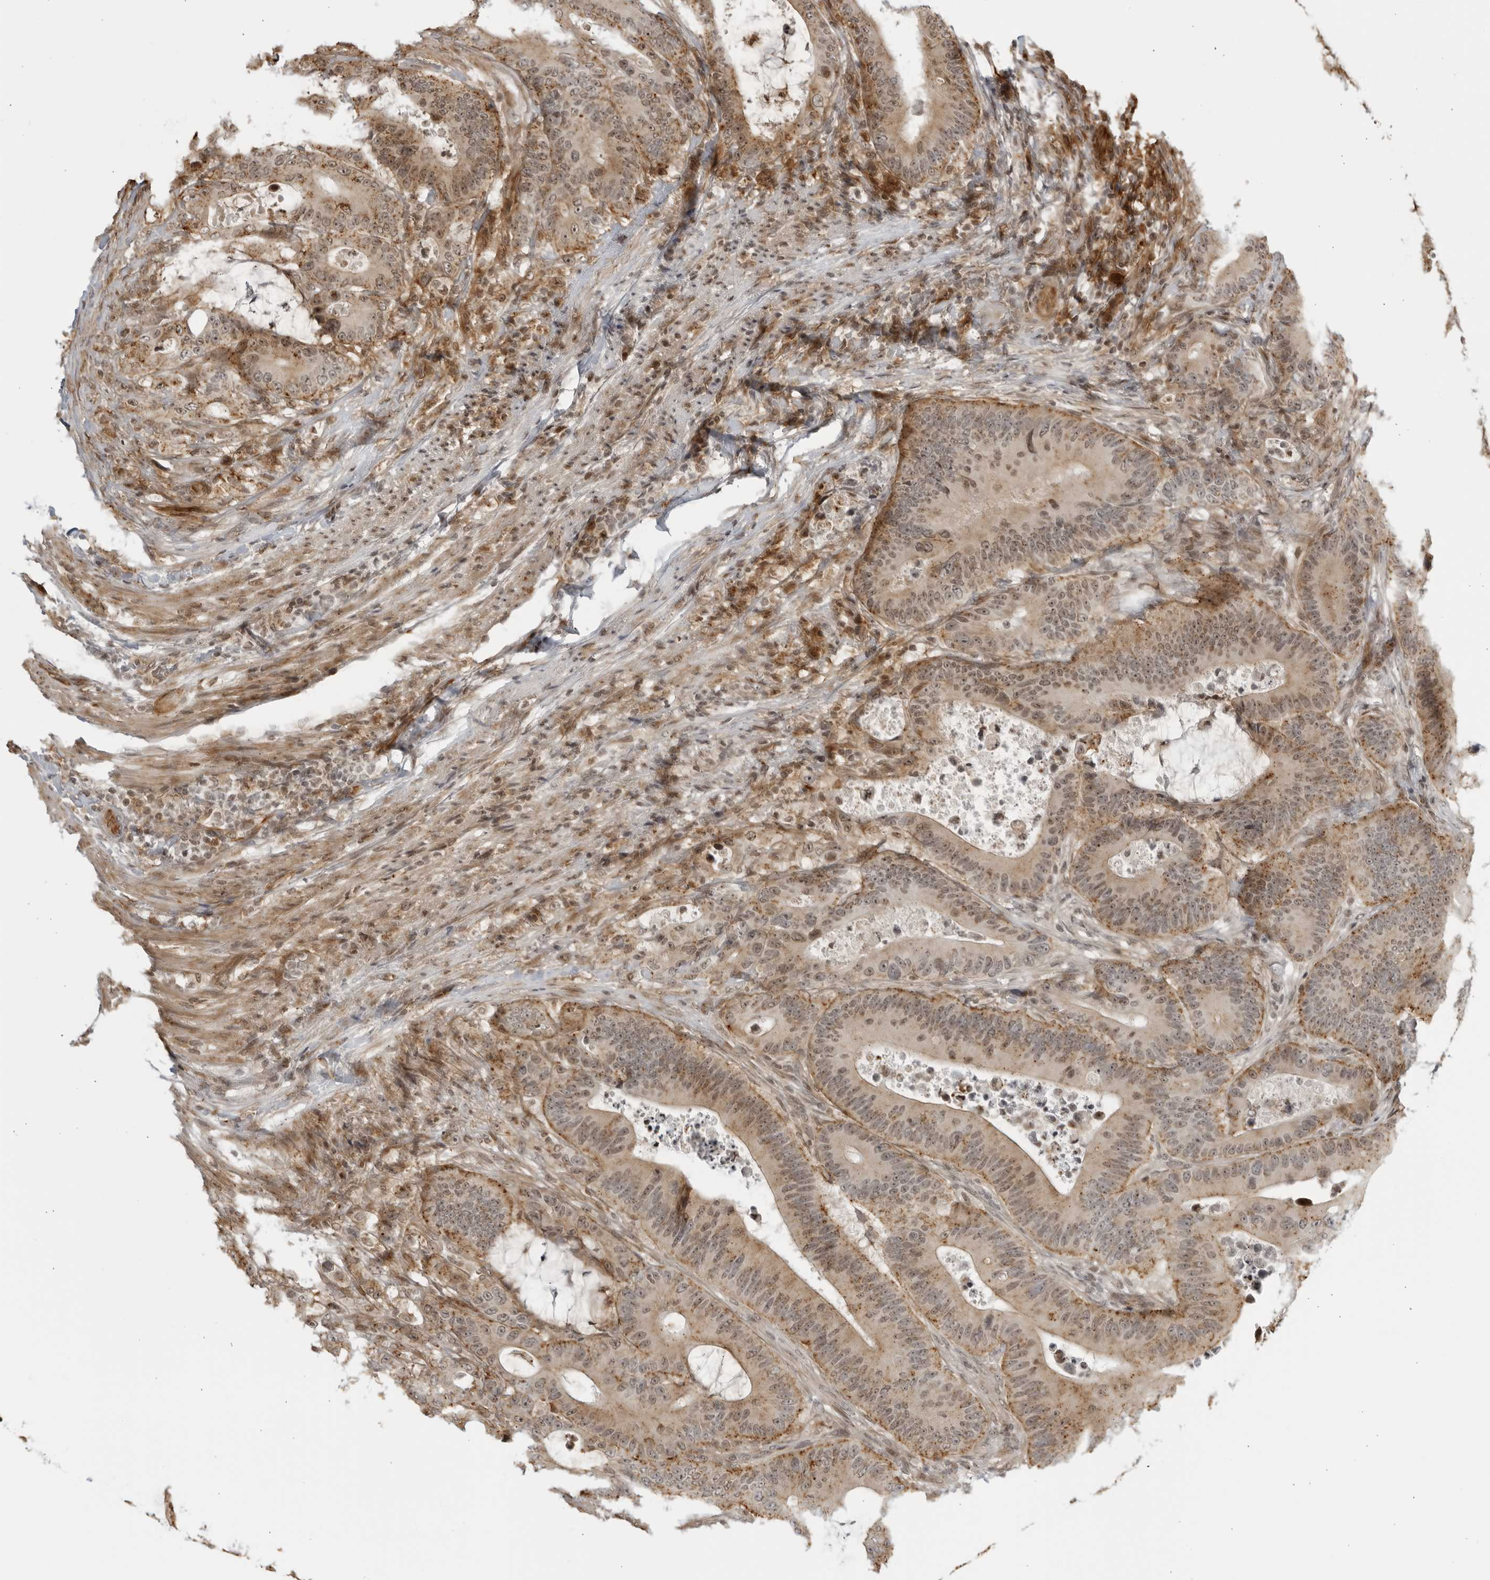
{"staining": {"intensity": "moderate", "quantity": "25%-75%", "location": "cytoplasmic/membranous,nuclear"}, "tissue": "colorectal cancer", "cell_type": "Tumor cells", "image_type": "cancer", "snomed": [{"axis": "morphology", "description": "Adenocarcinoma, NOS"}, {"axis": "topography", "description": "Colon"}], "caption": "A medium amount of moderate cytoplasmic/membranous and nuclear expression is present in about 25%-75% of tumor cells in adenocarcinoma (colorectal) tissue. (Brightfield microscopy of DAB IHC at high magnification).", "gene": "TCF21", "patient": {"sex": "male", "age": 83}}